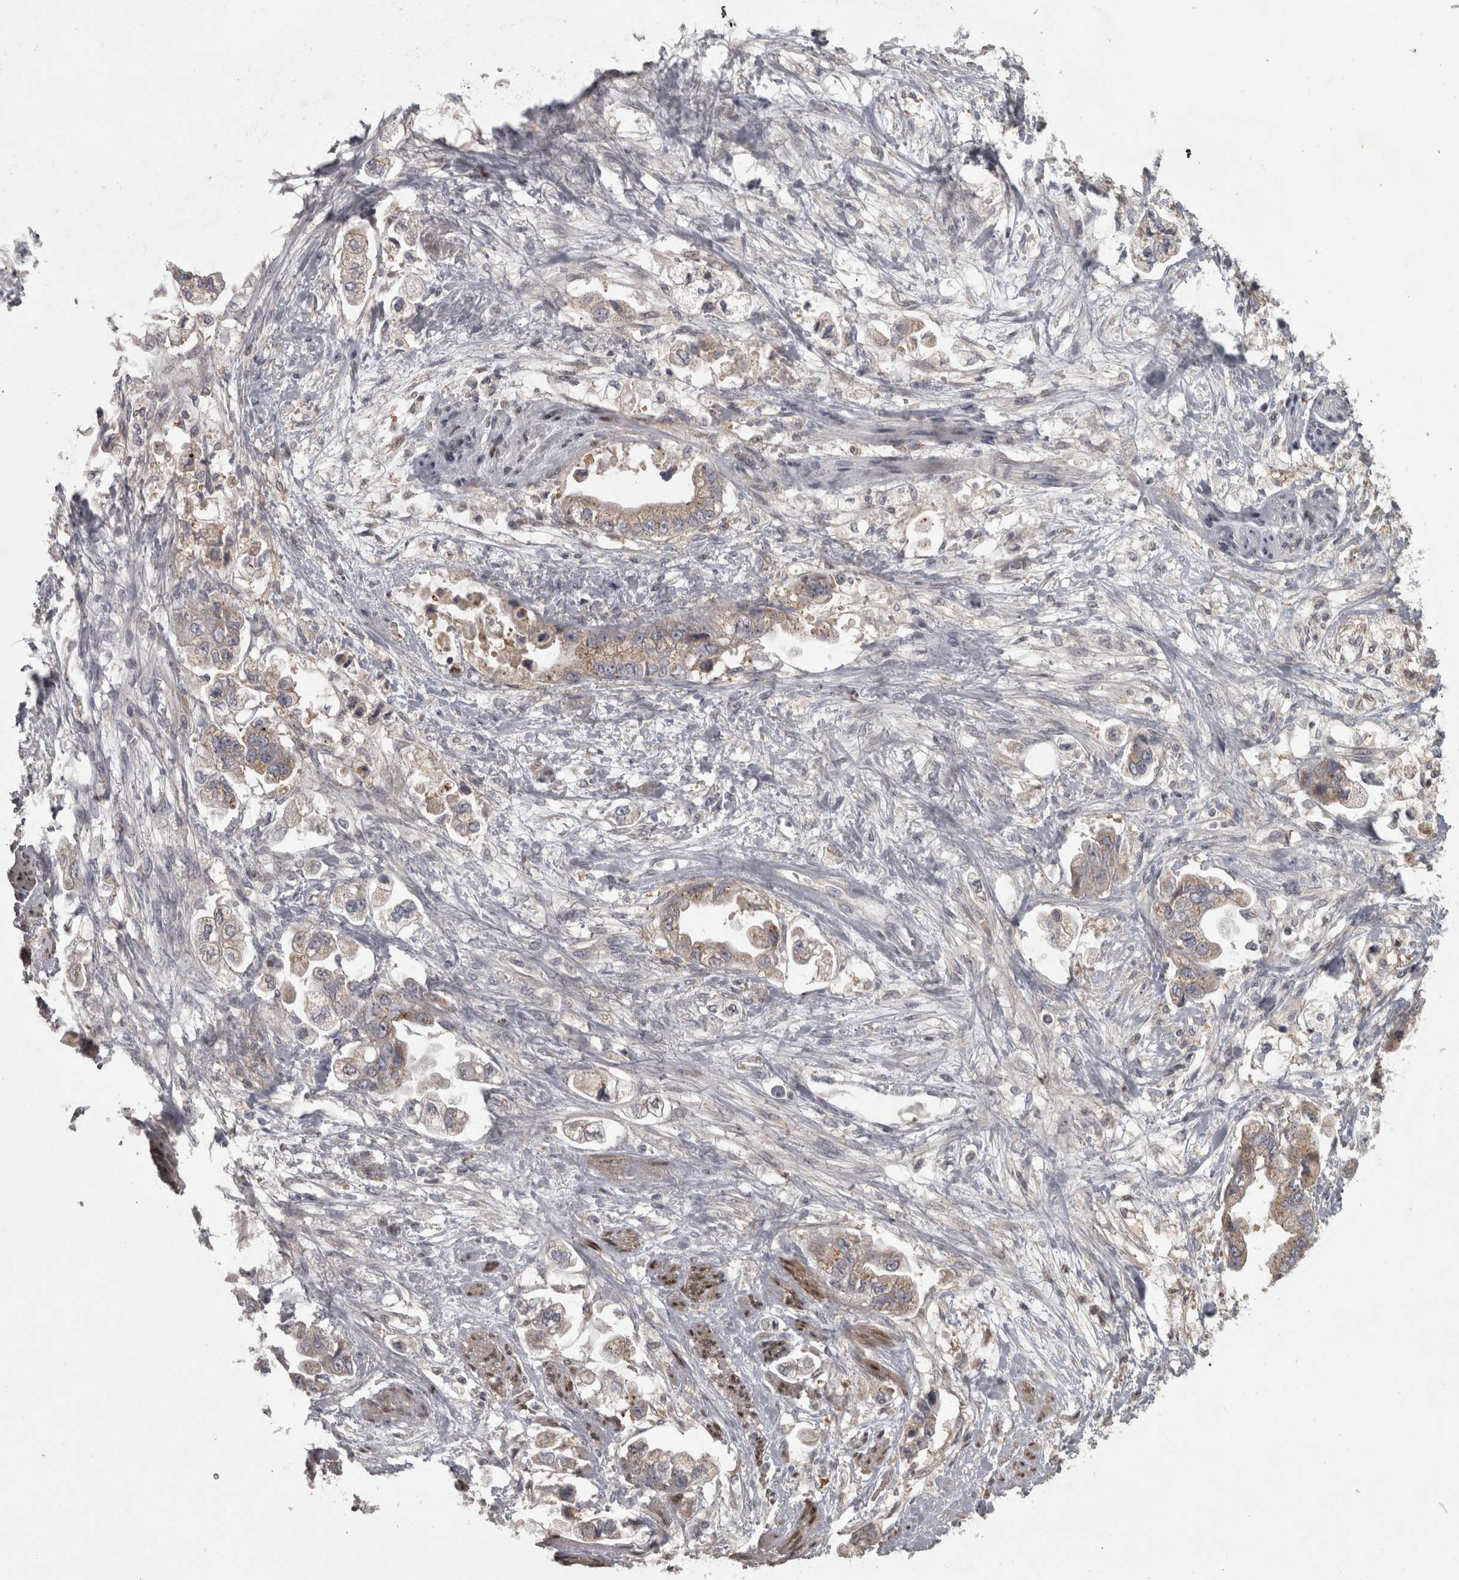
{"staining": {"intensity": "moderate", "quantity": "25%-75%", "location": "cytoplasmic/membranous"}, "tissue": "stomach cancer", "cell_type": "Tumor cells", "image_type": "cancer", "snomed": [{"axis": "morphology", "description": "Adenocarcinoma, NOS"}, {"axis": "topography", "description": "Stomach"}], "caption": "A medium amount of moderate cytoplasmic/membranous staining is identified in about 25%-75% of tumor cells in stomach adenocarcinoma tissue.", "gene": "SLCO5A1", "patient": {"sex": "male", "age": 62}}